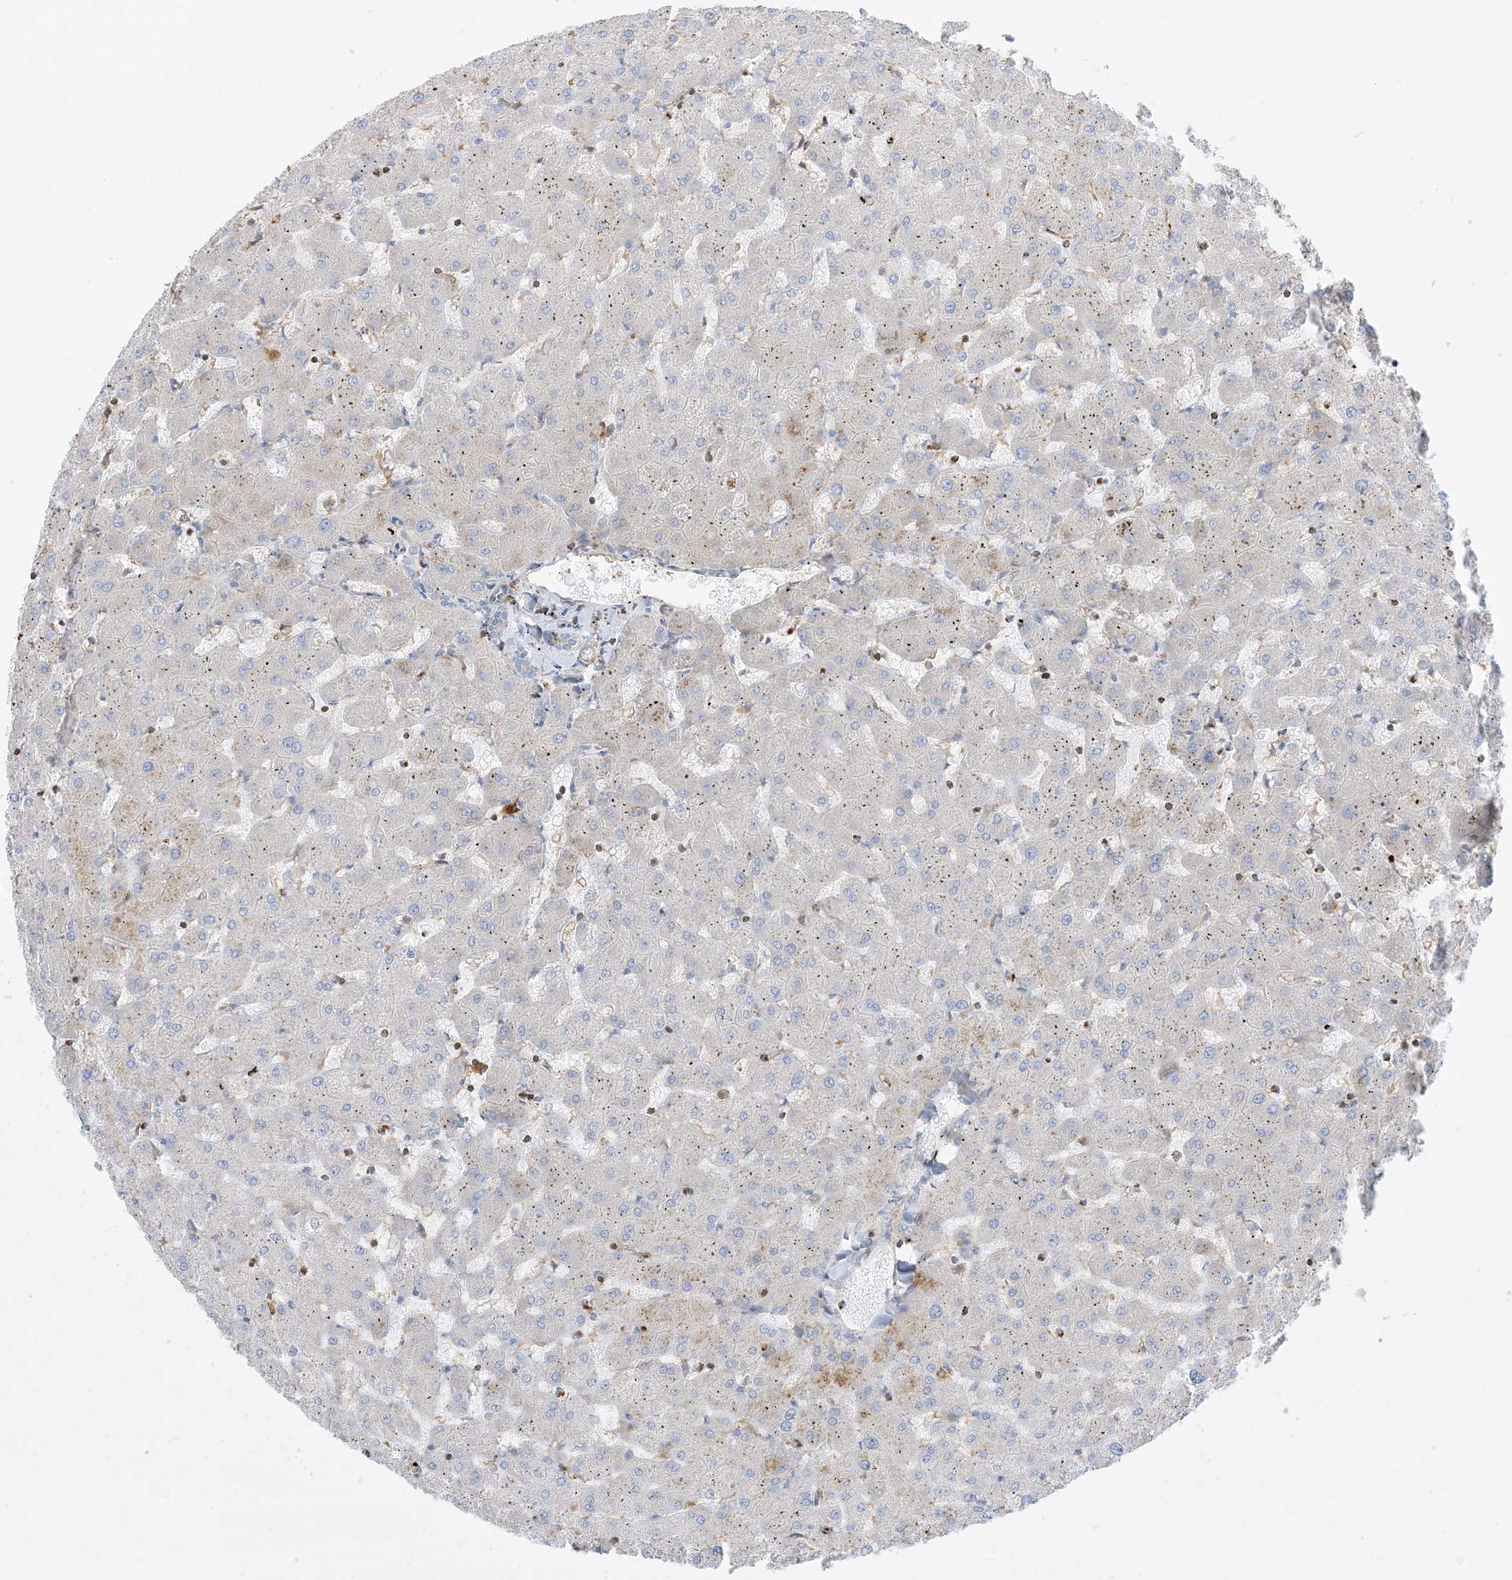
{"staining": {"intensity": "negative", "quantity": "none", "location": "none"}, "tissue": "liver", "cell_type": "Cholangiocytes", "image_type": "normal", "snomed": [{"axis": "morphology", "description": "Normal tissue, NOS"}, {"axis": "topography", "description": "Liver"}], "caption": "Protein analysis of benign liver exhibits no significant positivity in cholangiocytes.", "gene": "GTF3C2", "patient": {"sex": "female", "age": 63}}